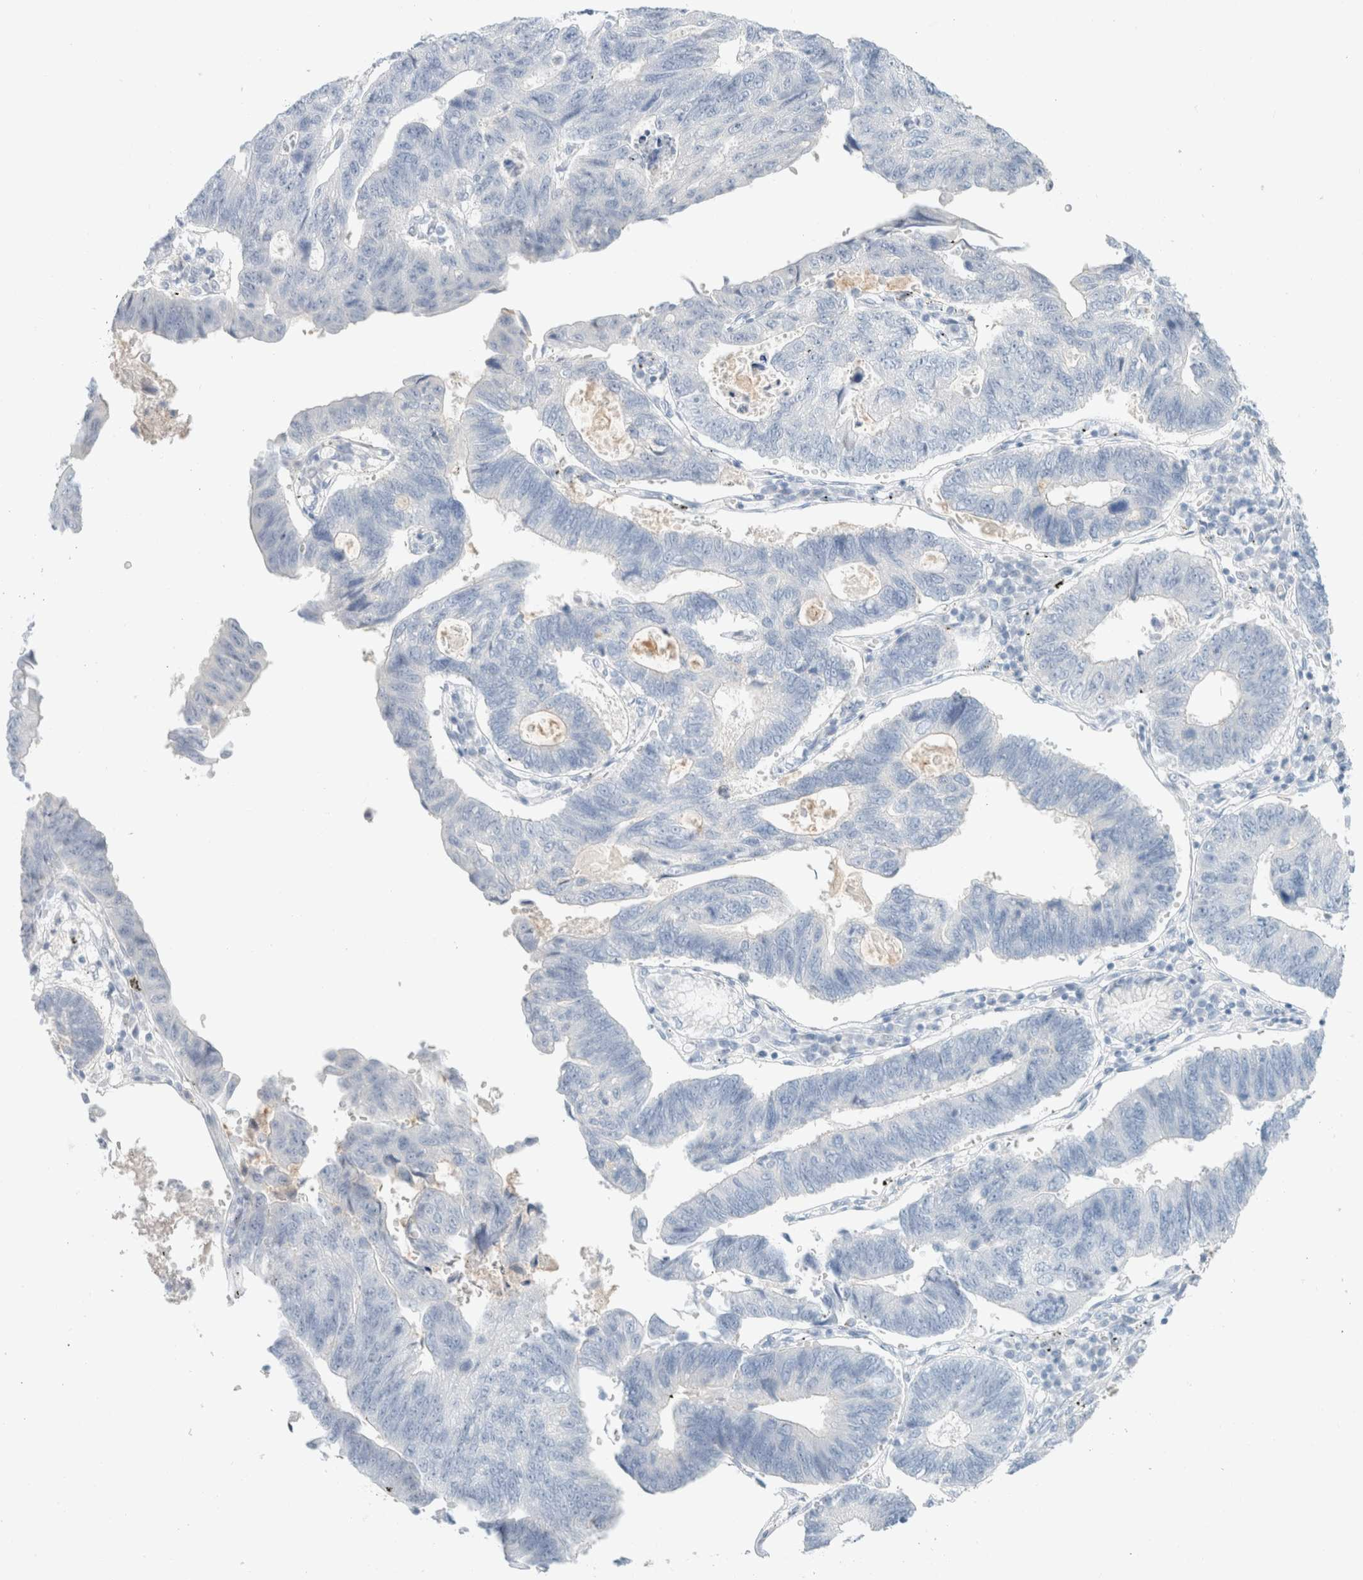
{"staining": {"intensity": "negative", "quantity": "none", "location": "none"}, "tissue": "stomach cancer", "cell_type": "Tumor cells", "image_type": "cancer", "snomed": [{"axis": "morphology", "description": "Adenocarcinoma, NOS"}, {"axis": "topography", "description": "Stomach"}], "caption": "Stomach cancer was stained to show a protein in brown. There is no significant positivity in tumor cells.", "gene": "CPQ", "patient": {"sex": "male", "age": 59}}